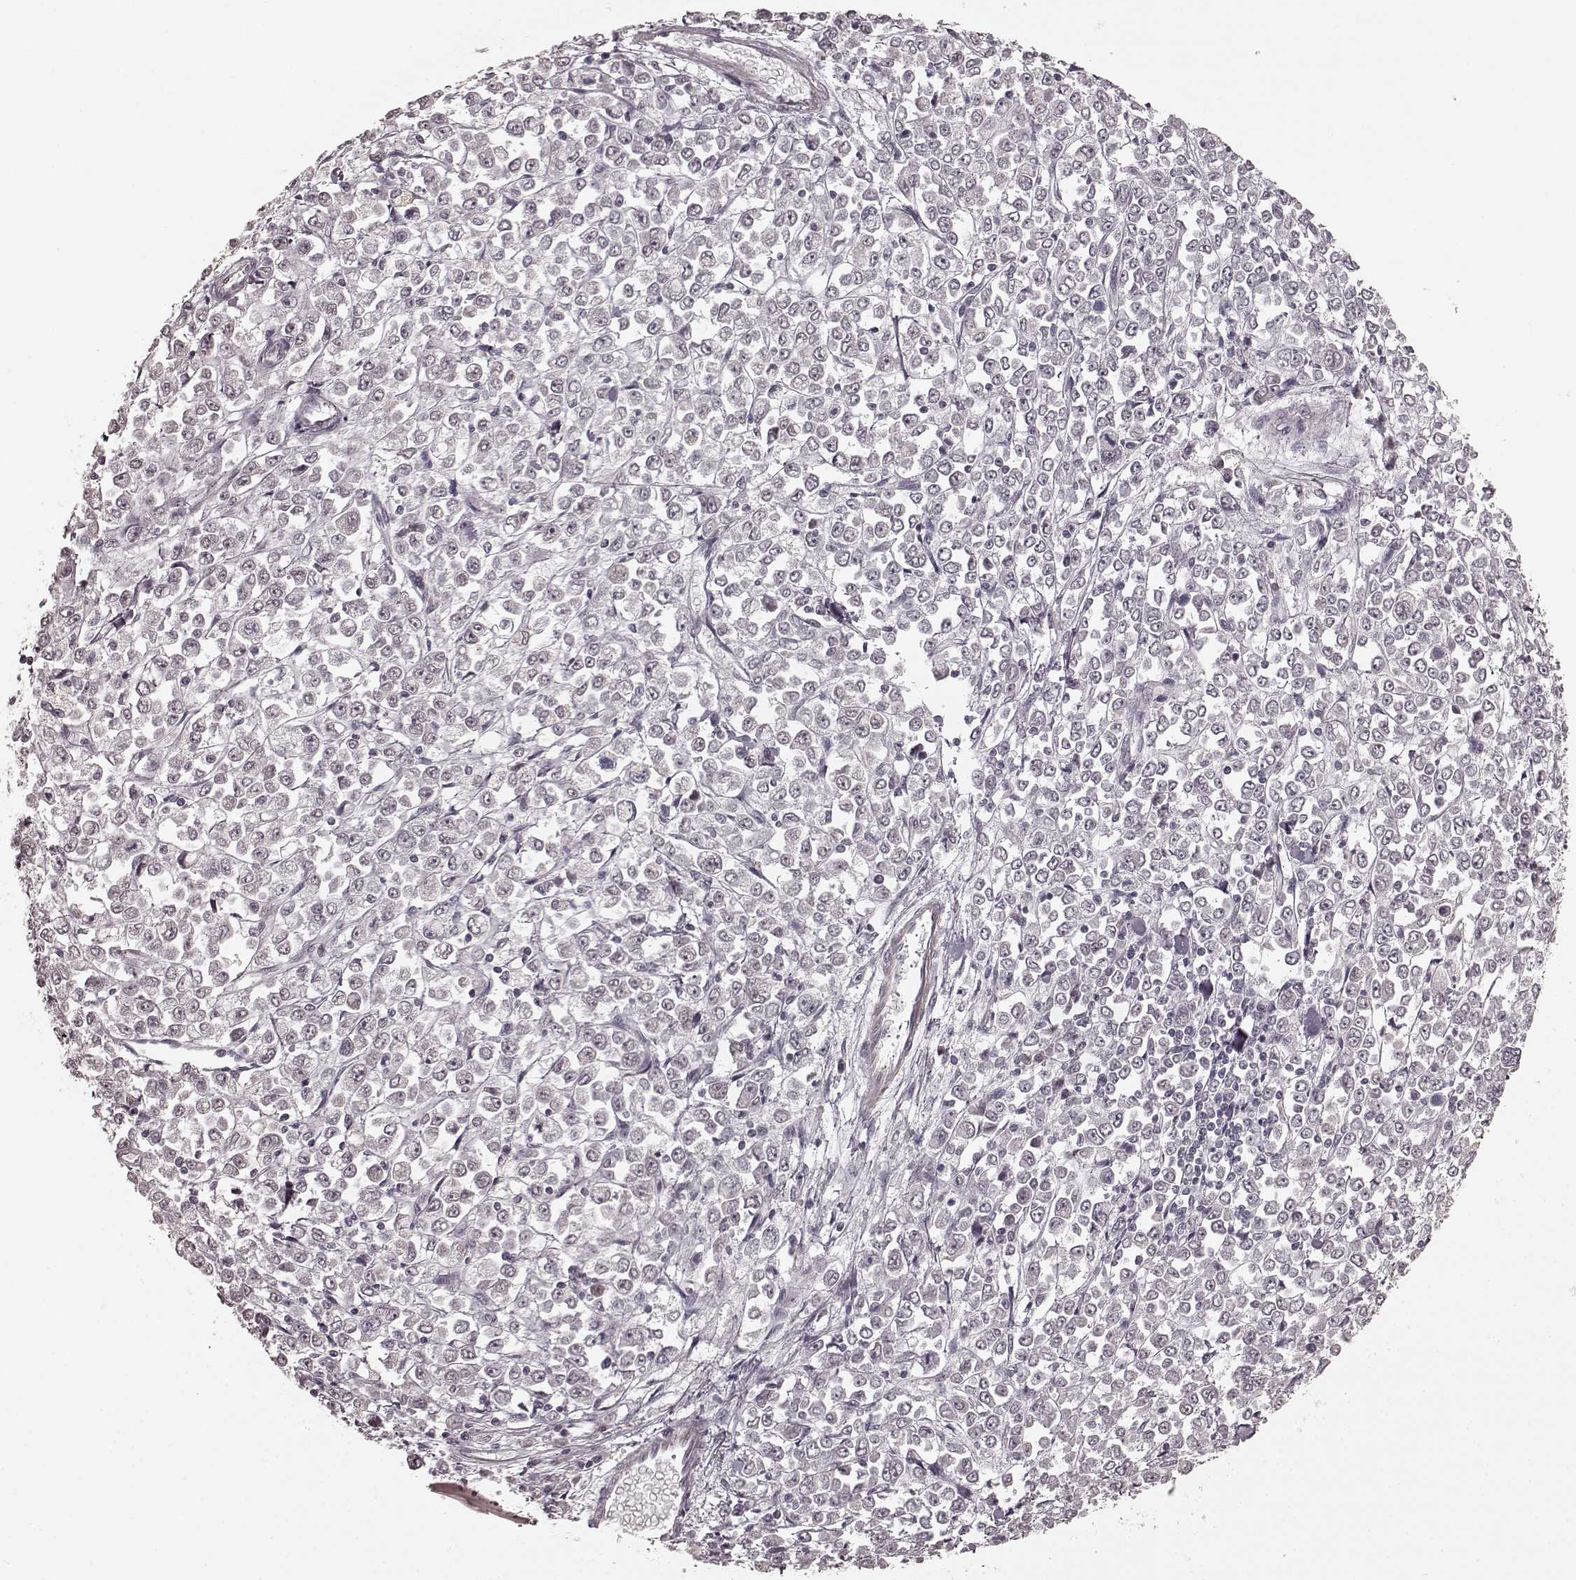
{"staining": {"intensity": "negative", "quantity": "none", "location": "none"}, "tissue": "stomach cancer", "cell_type": "Tumor cells", "image_type": "cancer", "snomed": [{"axis": "morphology", "description": "Adenocarcinoma, NOS"}, {"axis": "topography", "description": "Stomach, upper"}], "caption": "Tumor cells are negative for brown protein staining in adenocarcinoma (stomach).", "gene": "PLCB4", "patient": {"sex": "male", "age": 70}}